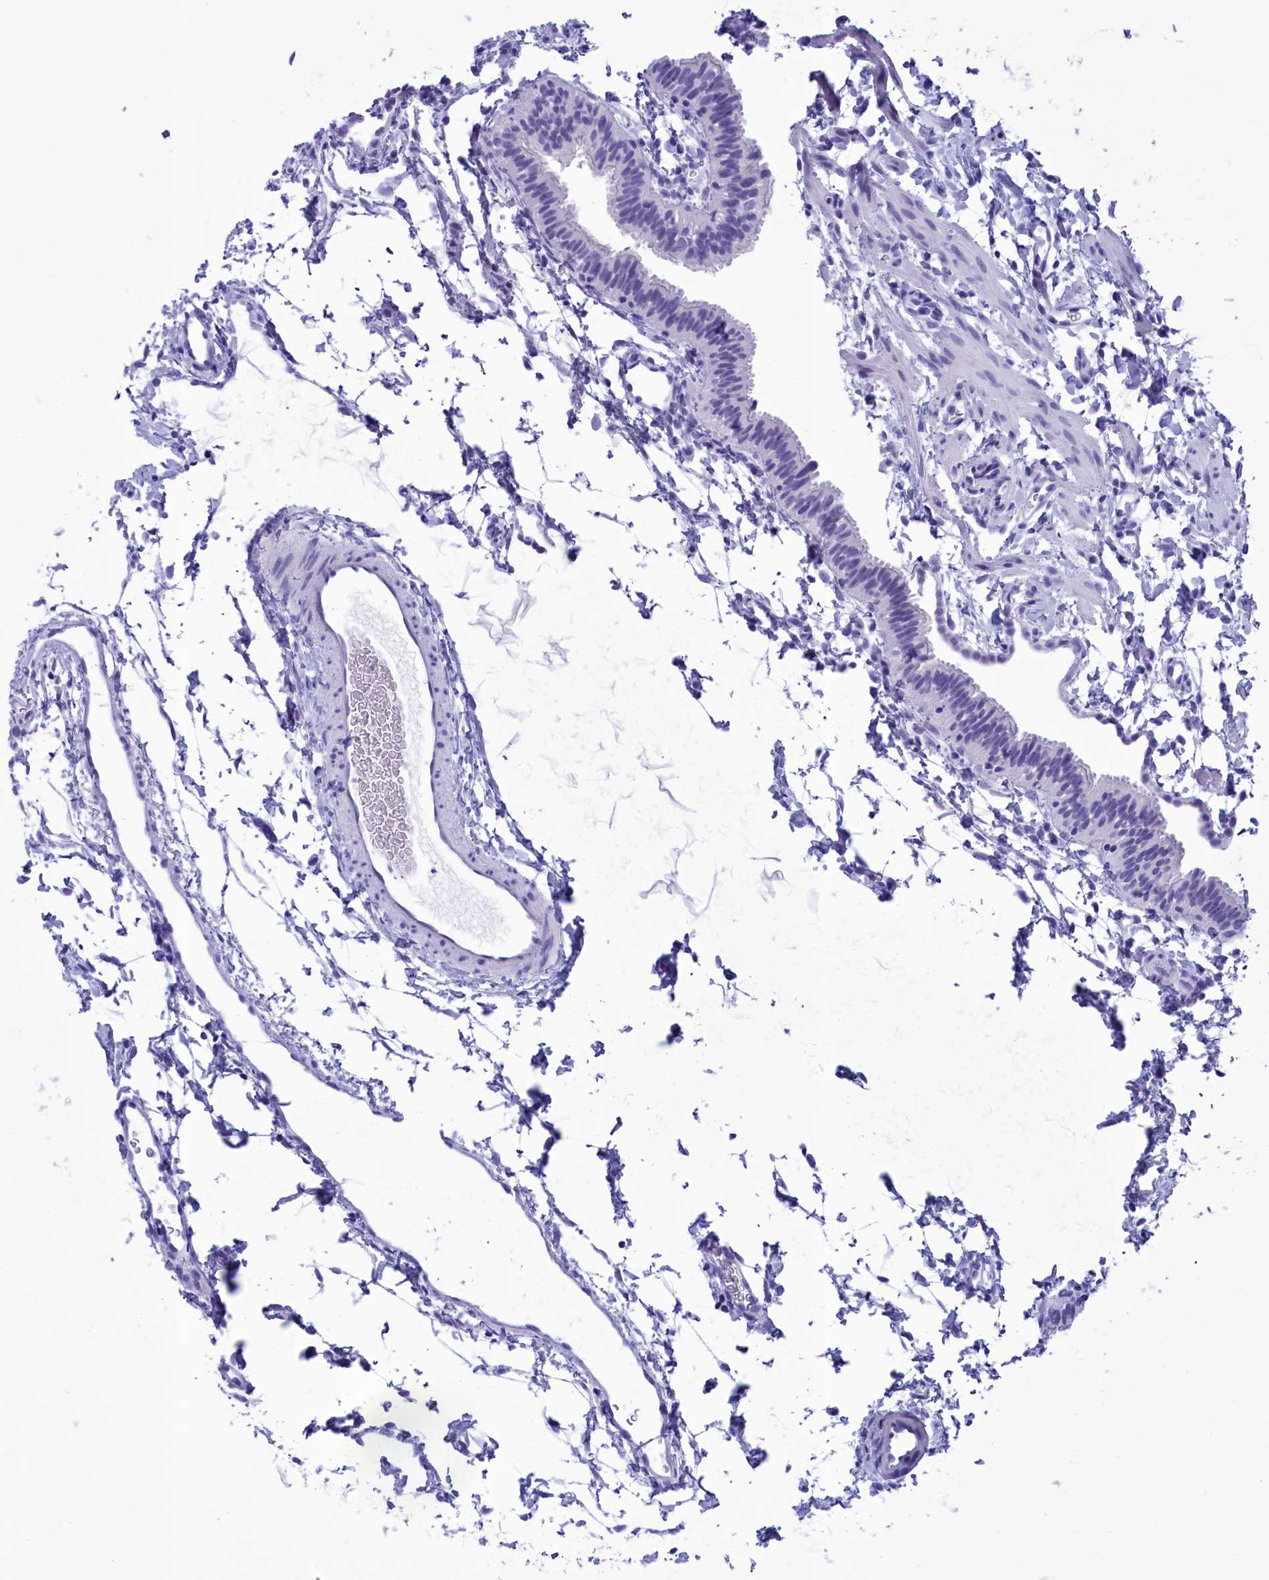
{"staining": {"intensity": "negative", "quantity": "none", "location": "none"}, "tissue": "fallopian tube", "cell_type": "Glandular cells", "image_type": "normal", "snomed": [{"axis": "morphology", "description": "Normal tissue, NOS"}, {"axis": "topography", "description": "Fallopian tube"}], "caption": "IHC image of unremarkable fallopian tube stained for a protein (brown), which demonstrates no staining in glandular cells. (Brightfield microscopy of DAB (3,3'-diaminobenzidine) IHC at high magnification).", "gene": "BRI3", "patient": {"sex": "female", "age": 35}}